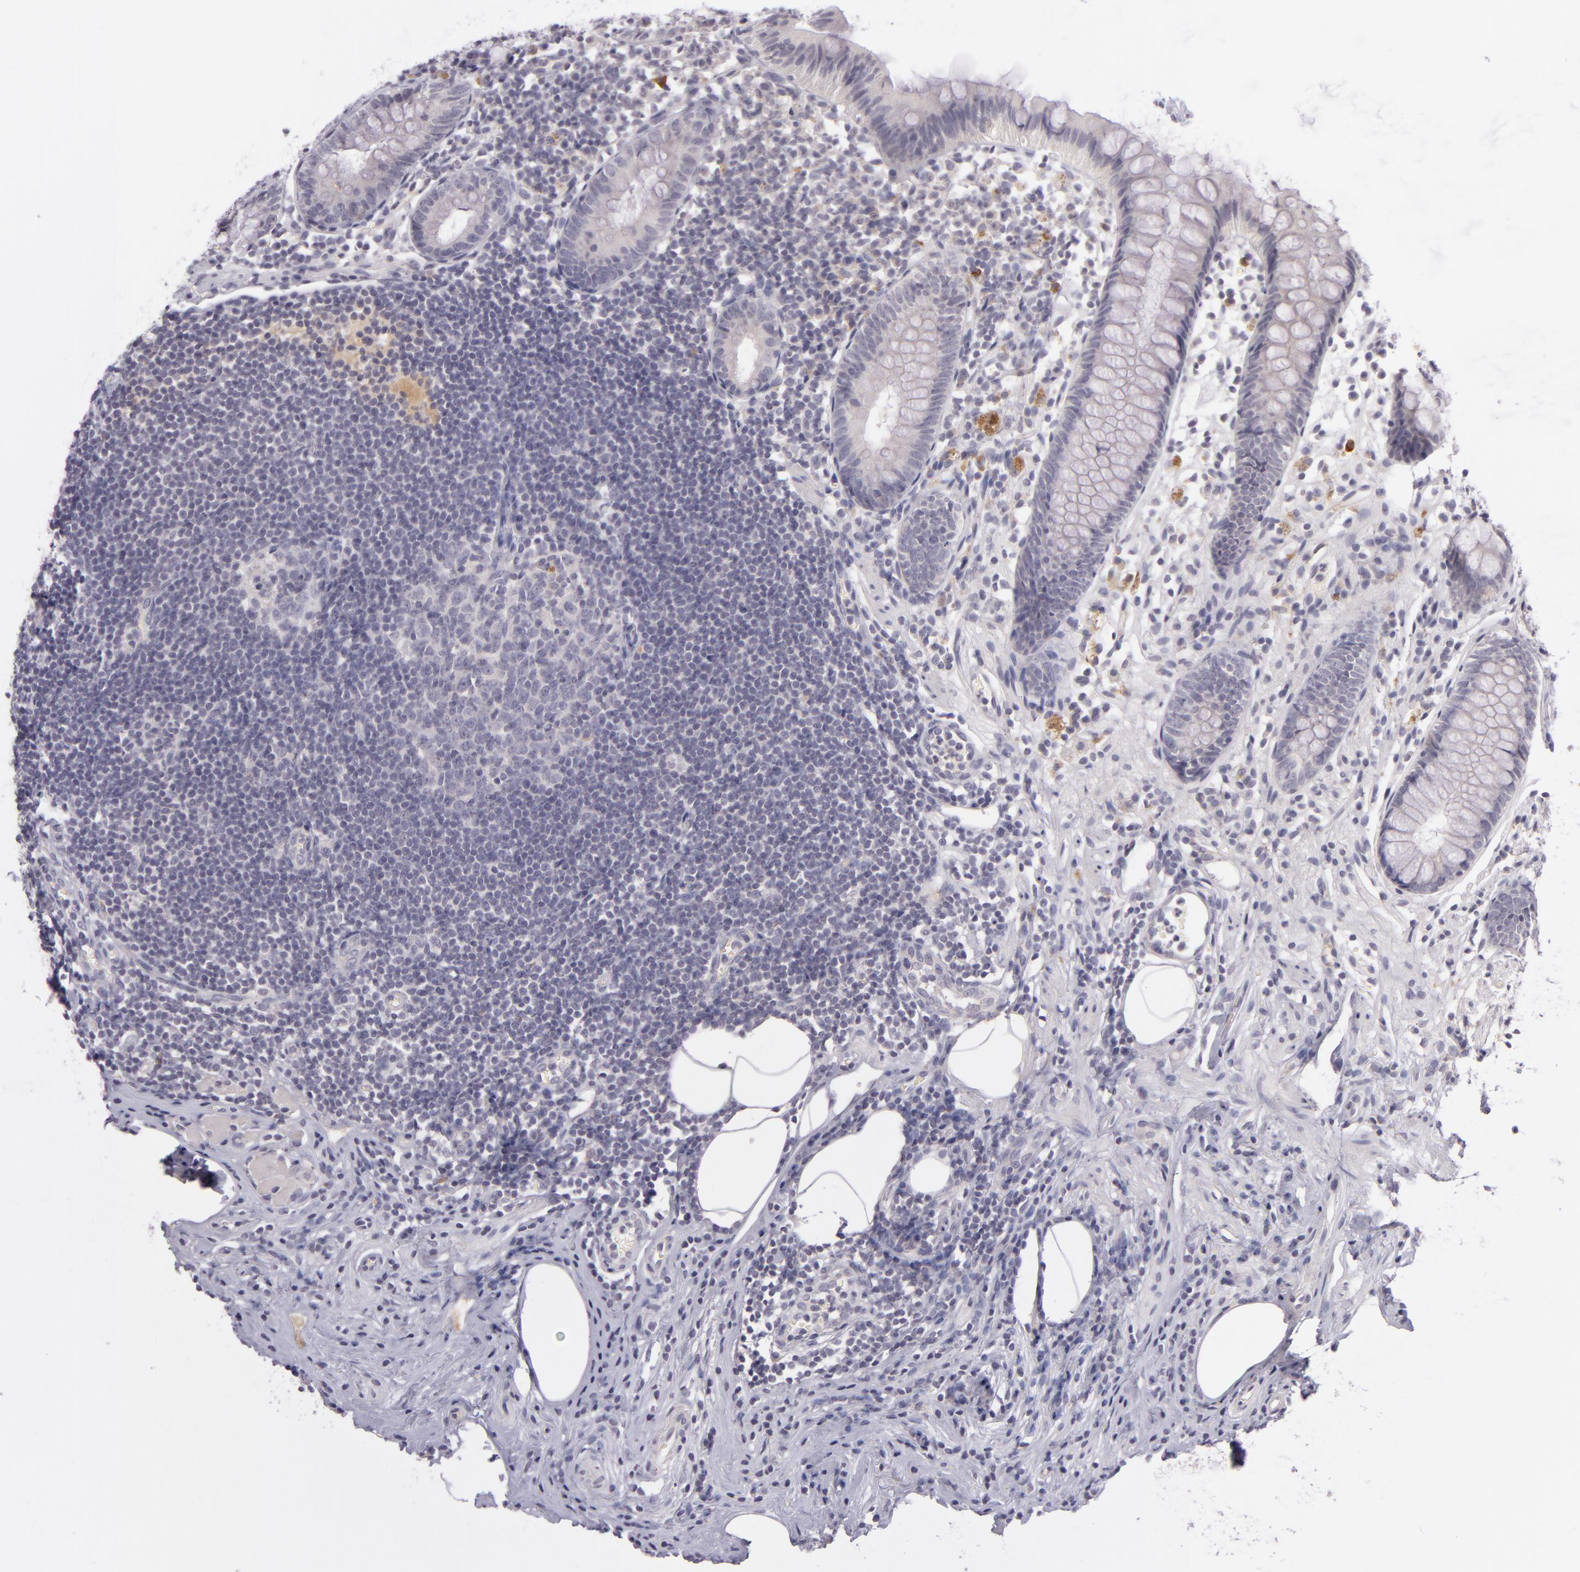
{"staining": {"intensity": "negative", "quantity": "none", "location": "none"}, "tissue": "appendix", "cell_type": "Glandular cells", "image_type": "normal", "snomed": [{"axis": "morphology", "description": "Normal tissue, NOS"}, {"axis": "topography", "description": "Appendix"}], "caption": "A high-resolution photomicrograph shows IHC staining of normal appendix, which exhibits no significant staining in glandular cells. (DAB (3,3'-diaminobenzidine) immunohistochemistry, high magnification).", "gene": "DAG1", "patient": {"sex": "male", "age": 38}}